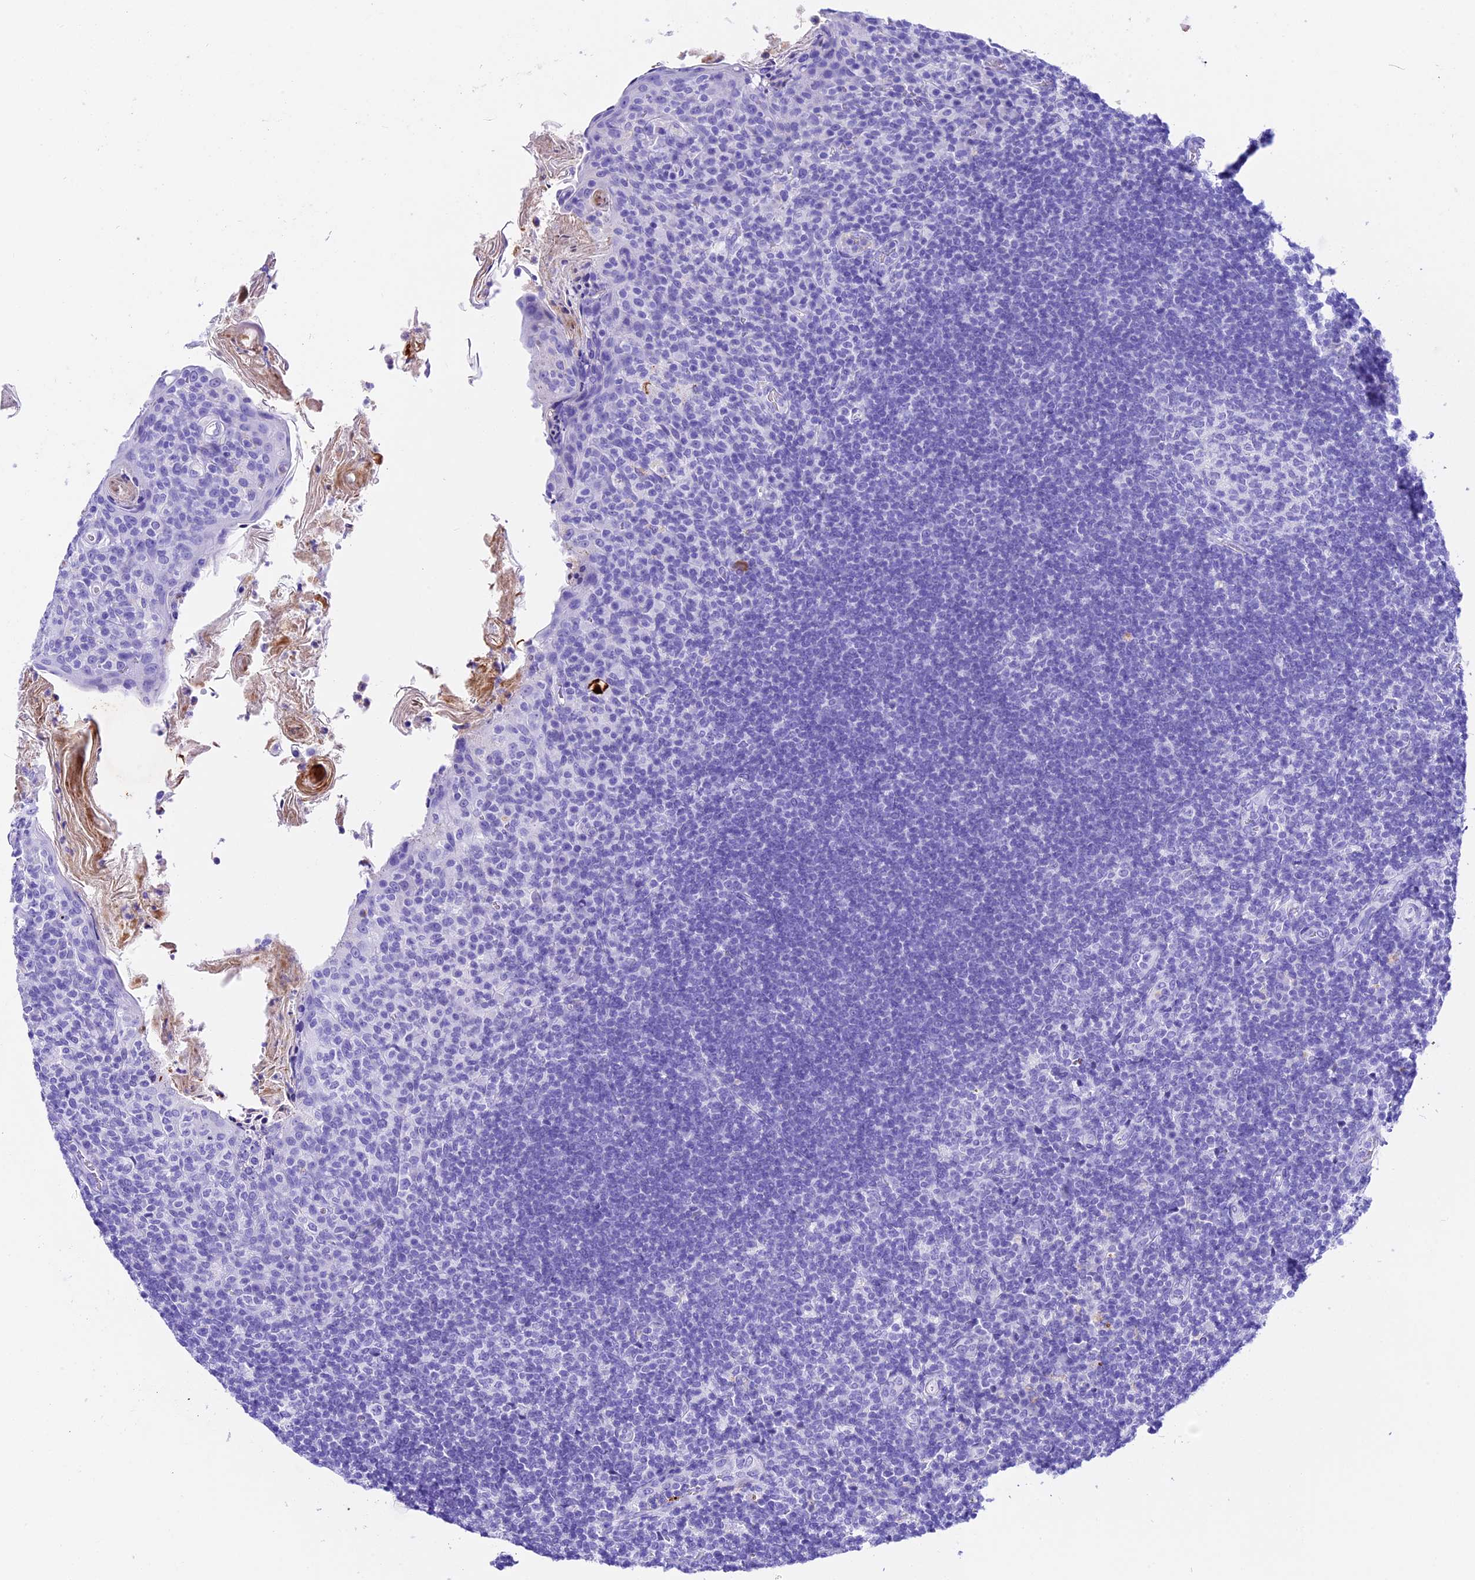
{"staining": {"intensity": "negative", "quantity": "none", "location": "none"}, "tissue": "tonsil", "cell_type": "Germinal center cells", "image_type": "normal", "snomed": [{"axis": "morphology", "description": "Normal tissue, NOS"}, {"axis": "topography", "description": "Tonsil"}], "caption": "High power microscopy histopathology image of an immunohistochemistry histopathology image of normal tonsil, revealing no significant staining in germinal center cells.", "gene": "PSG11", "patient": {"sex": "female", "age": 10}}